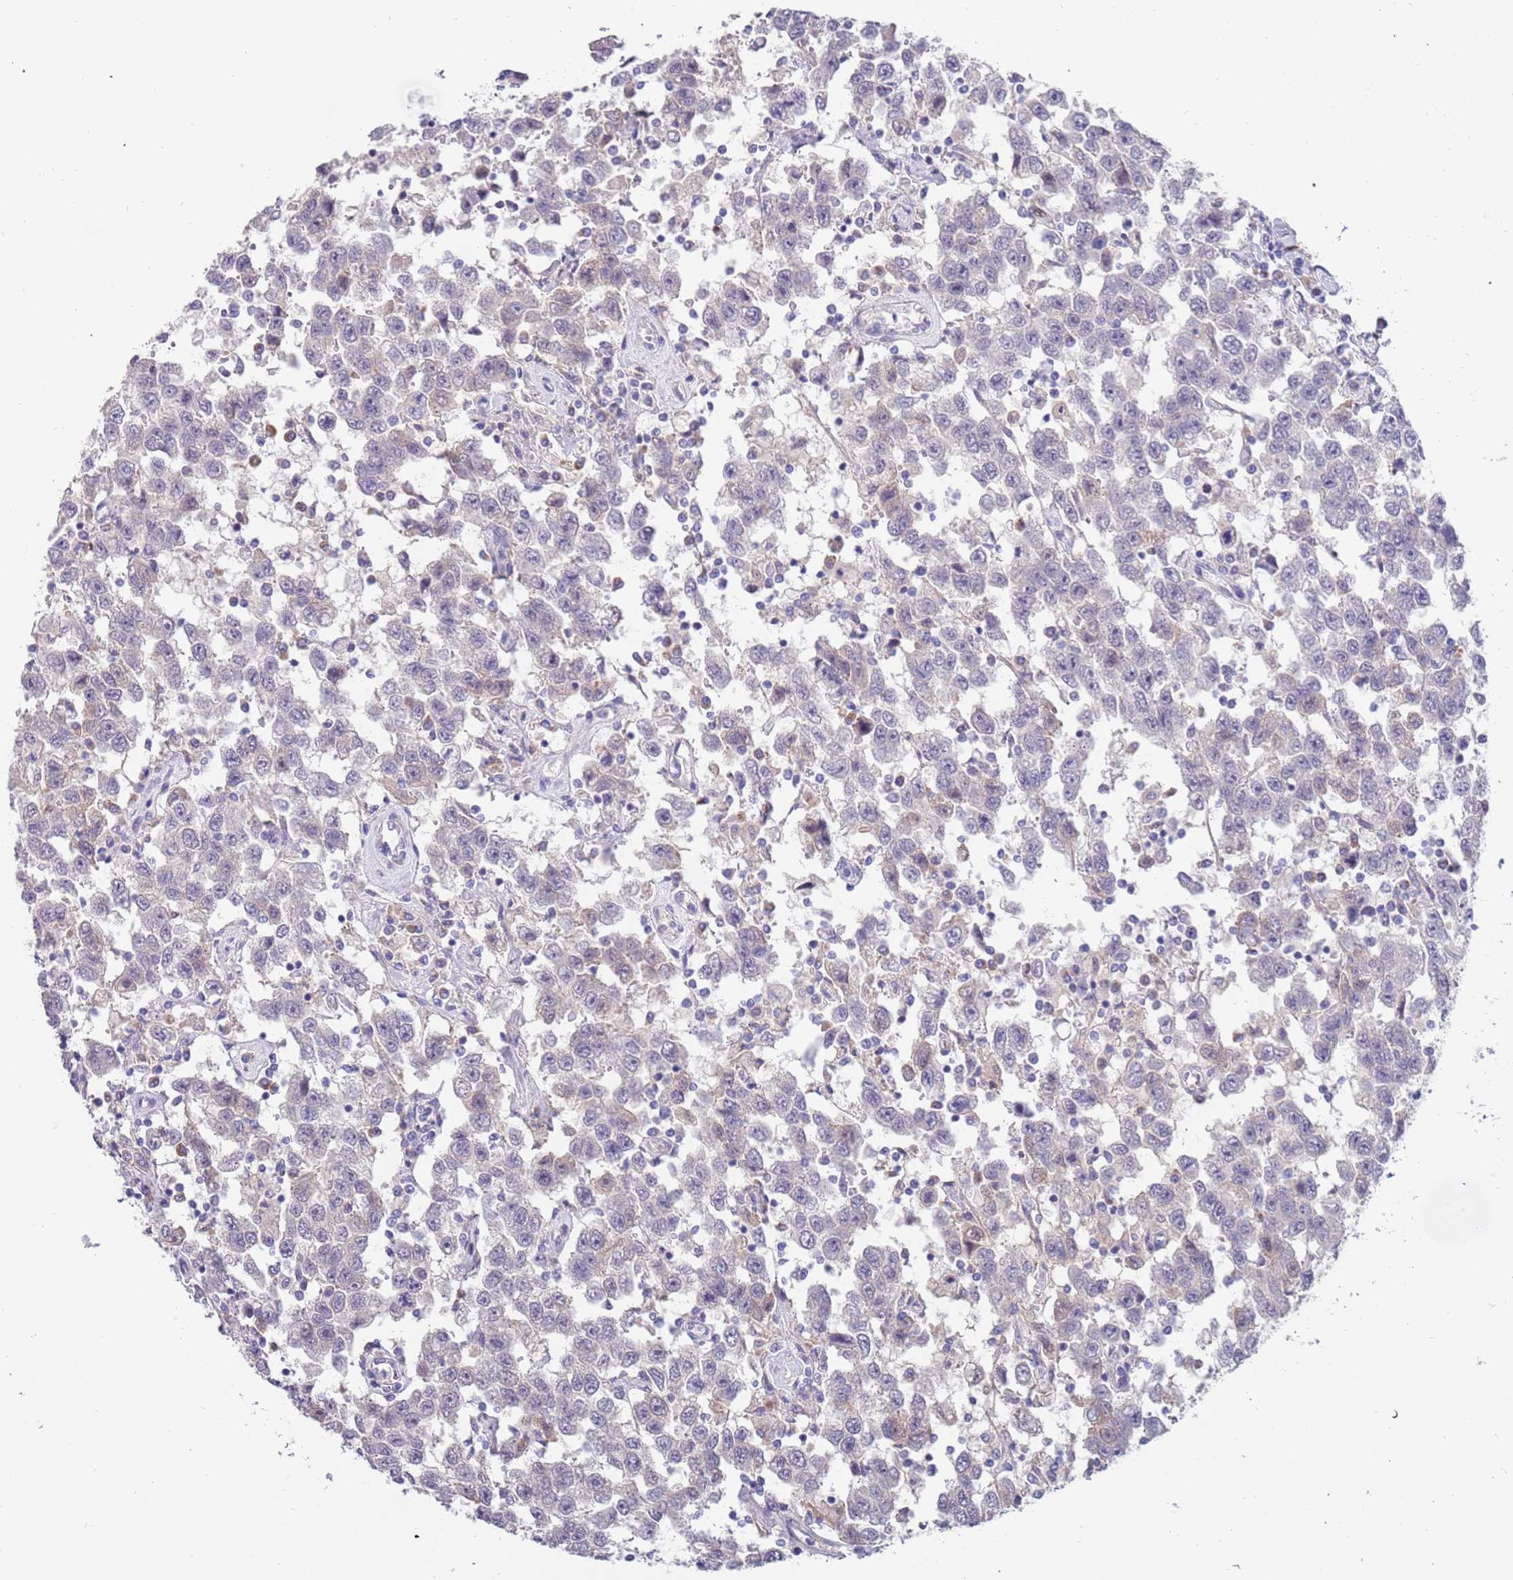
{"staining": {"intensity": "negative", "quantity": "none", "location": "none"}, "tissue": "testis cancer", "cell_type": "Tumor cells", "image_type": "cancer", "snomed": [{"axis": "morphology", "description": "Seminoma, NOS"}, {"axis": "topography", "description": "Testis"}], "caption": "Tumor cells show no significant protein positivity in testis cancer (seminoma).", "gene": "ZNF746", "patient": {"sex": "male", "age": 41}}